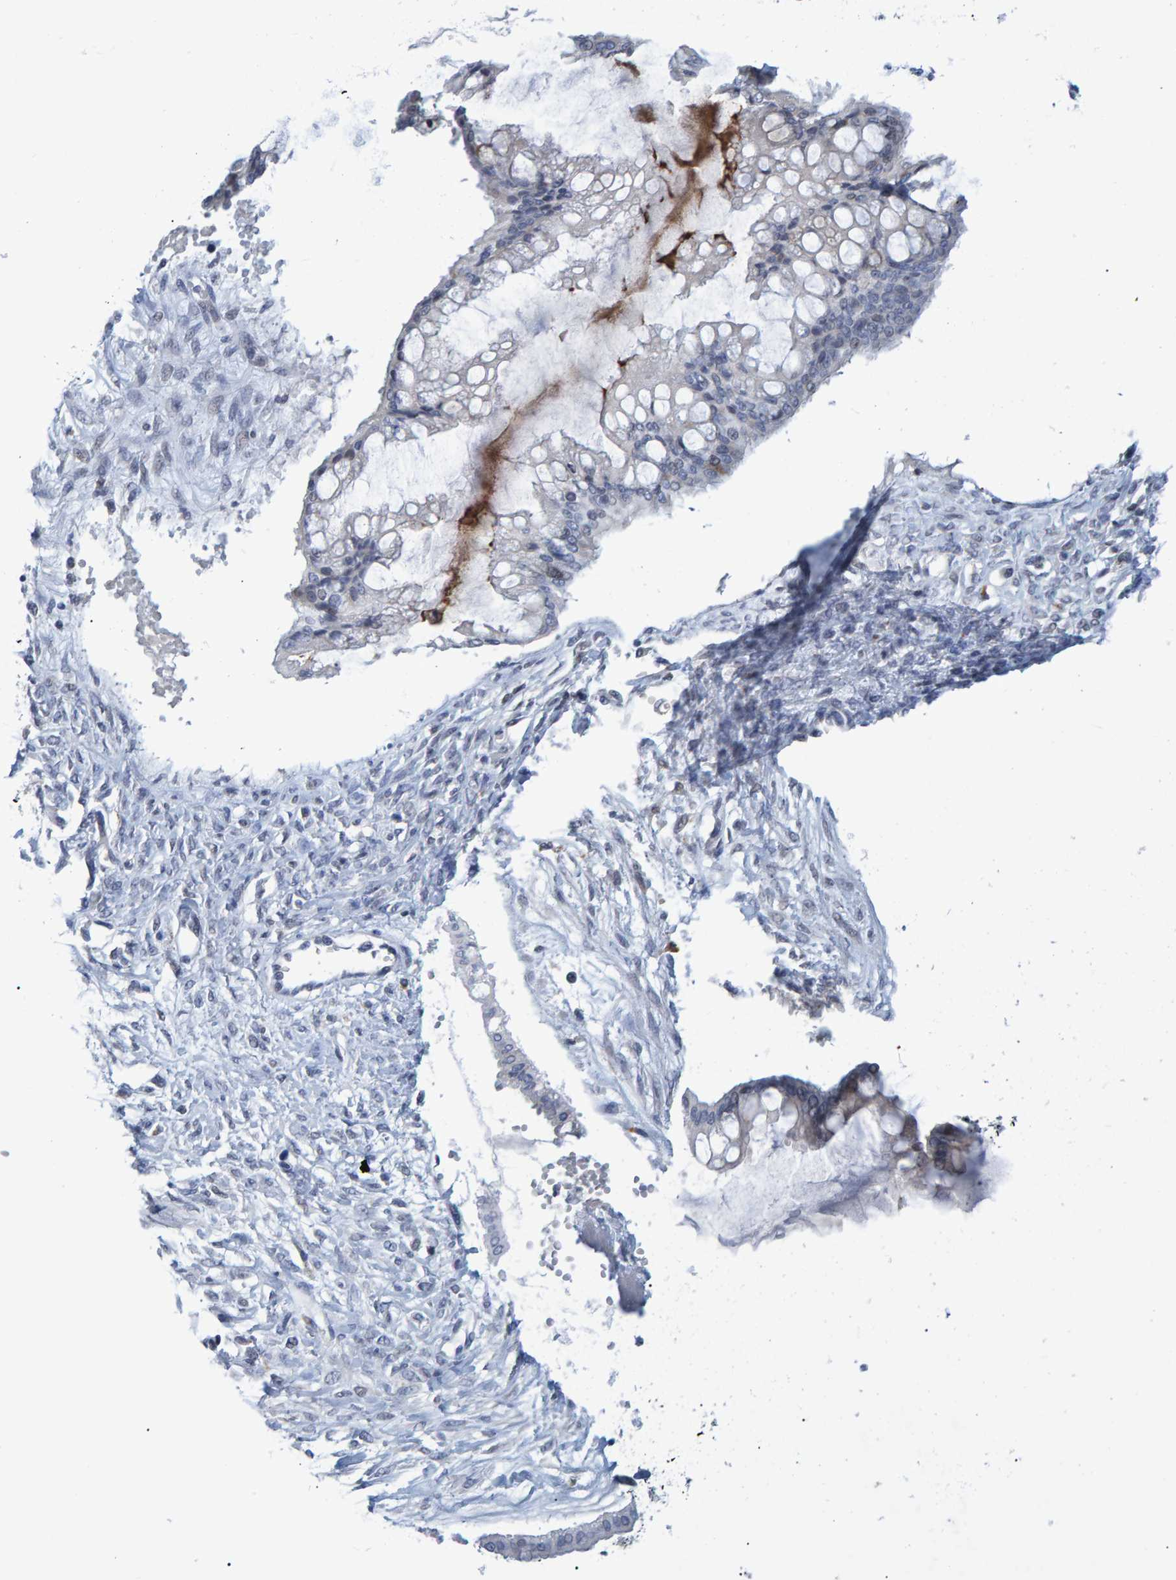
{"staining": {"intensity": "negative", "quantity": "none", "location": "none"}, "tissue": "ovarian cancer", "cell_type": "Tumor cells", "image_type": "cancer", "snomed": [{"axis": "morphology", "description": "Cystadenocarcinoma, mucinous, NOS"}, {"axis": "topography", "description": "Ovary"}], "caption": "This is a micrograph of immunohistochemistry staining of mucinous cystadenocarcinoma (ovarian), which shows no positivity in tumor cells.", "gene": "PROCA1", "patient": {"sex": "female", "age": 73}}